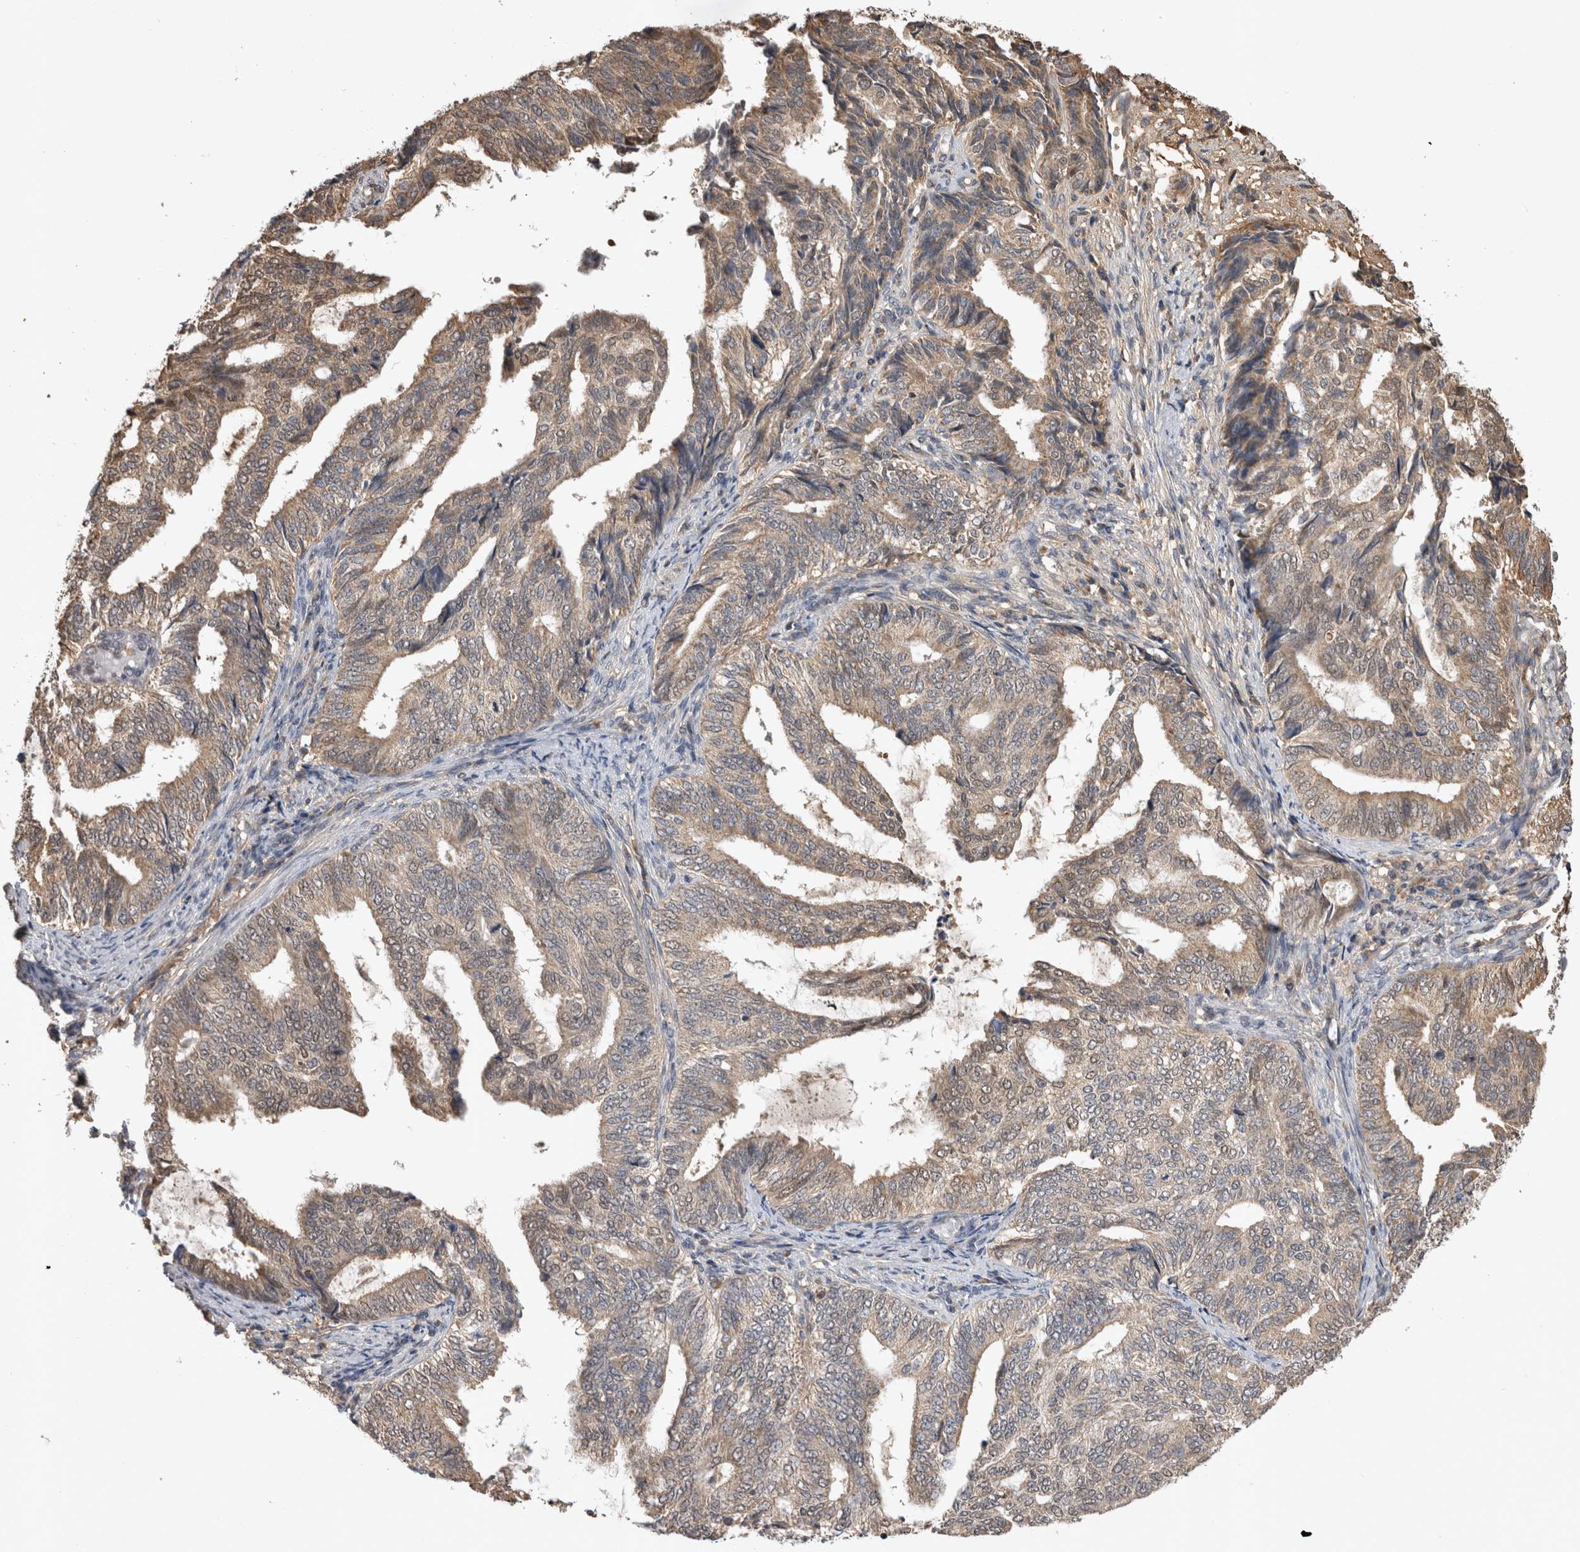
{"staining": {"intensity": "weak", "quantity": "25%-75%", "location": "cytoplasmic/membranous"}, "tissue": "endometrial cancer", "cell_type": "Tumor cells", "image_type": "cancer", "snomed": [{"axis": "morphology", "description": "Adenocarcinoma, NOS"}, {"axis": "topography", "description": "Endometrium"}], "caption": "Human endometrial adenocarcinoma stained with a brown dye shows weak cytoplasmic/membranous positive staining in about 25%-75% of tumor cells.", "gene": "PREP", "patient": {"sex": "female", "age": 58}}